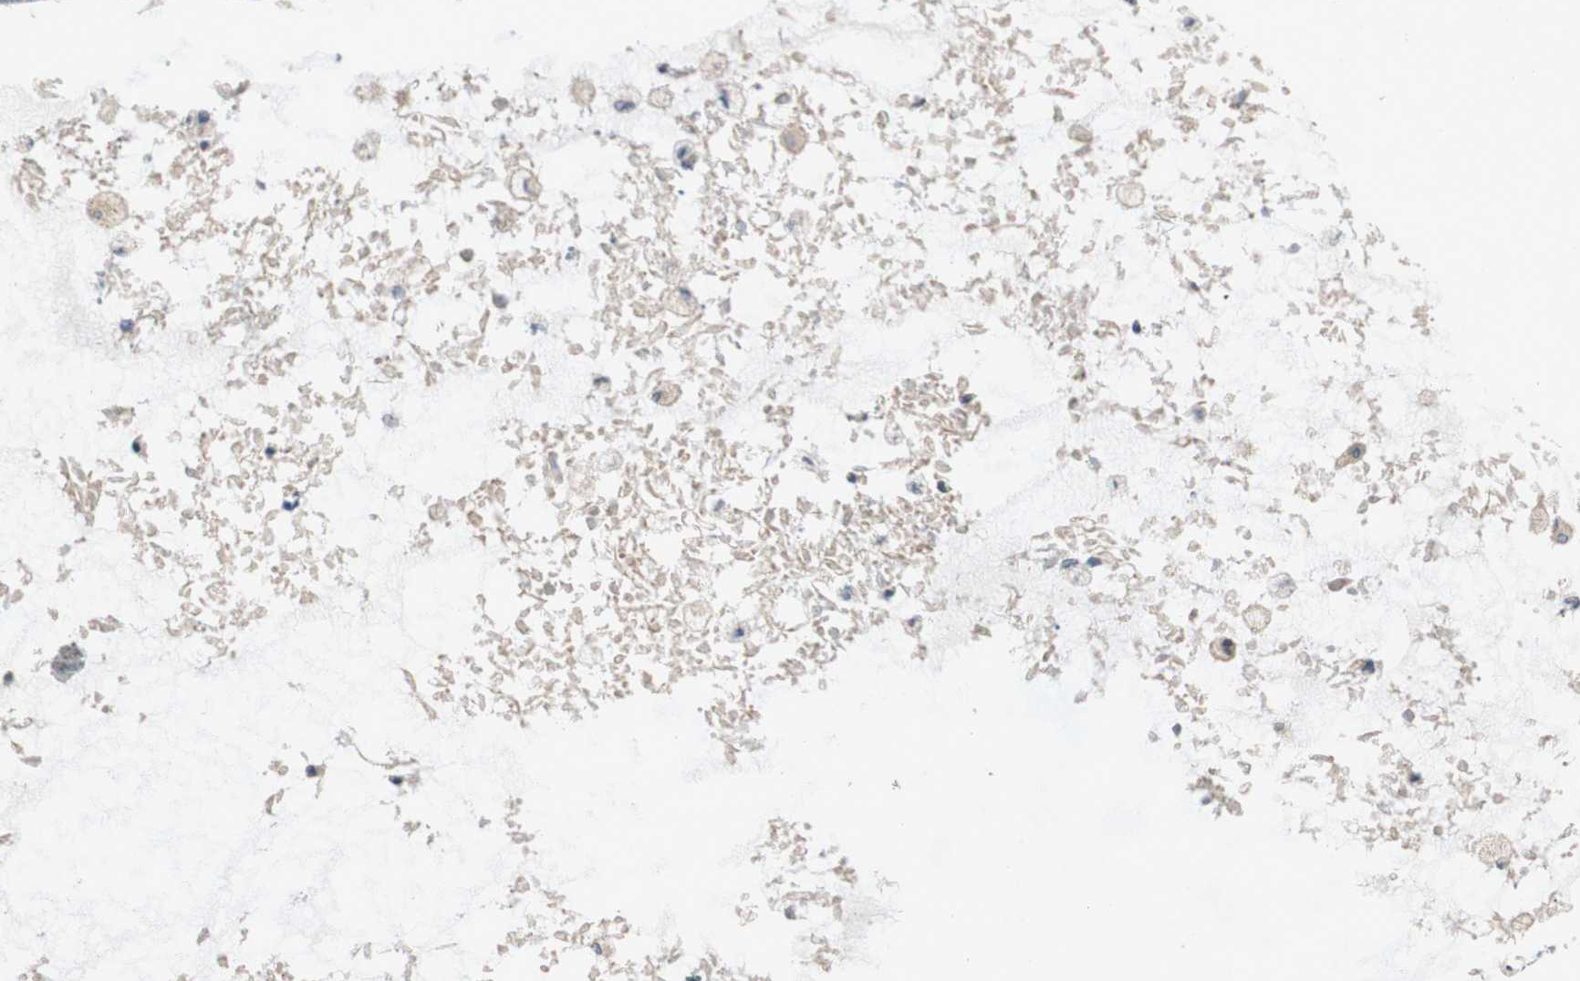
{"staining": {"intensity": "negative", "quantity": "none", "location": "none"}, "tissue": "skin cancer", "cell_type": "Tumor cells", "image_type": "cancer", "snomed": [{"axis": "morphology", "description": "Basal cell carcinoma"}, {"axis": "topography", "description": "Skin"}], "caption": "Micrograph shows no protein positivity in tumor cells of skin cancer tissue. The staining was performed using DAB to visualize the protein expression in brown, while the nuclei were stained in blue with hematoxylin (Magnification: 20x).", "gene": "ADD2", "patient": {"sex": "male", "age": 87}}